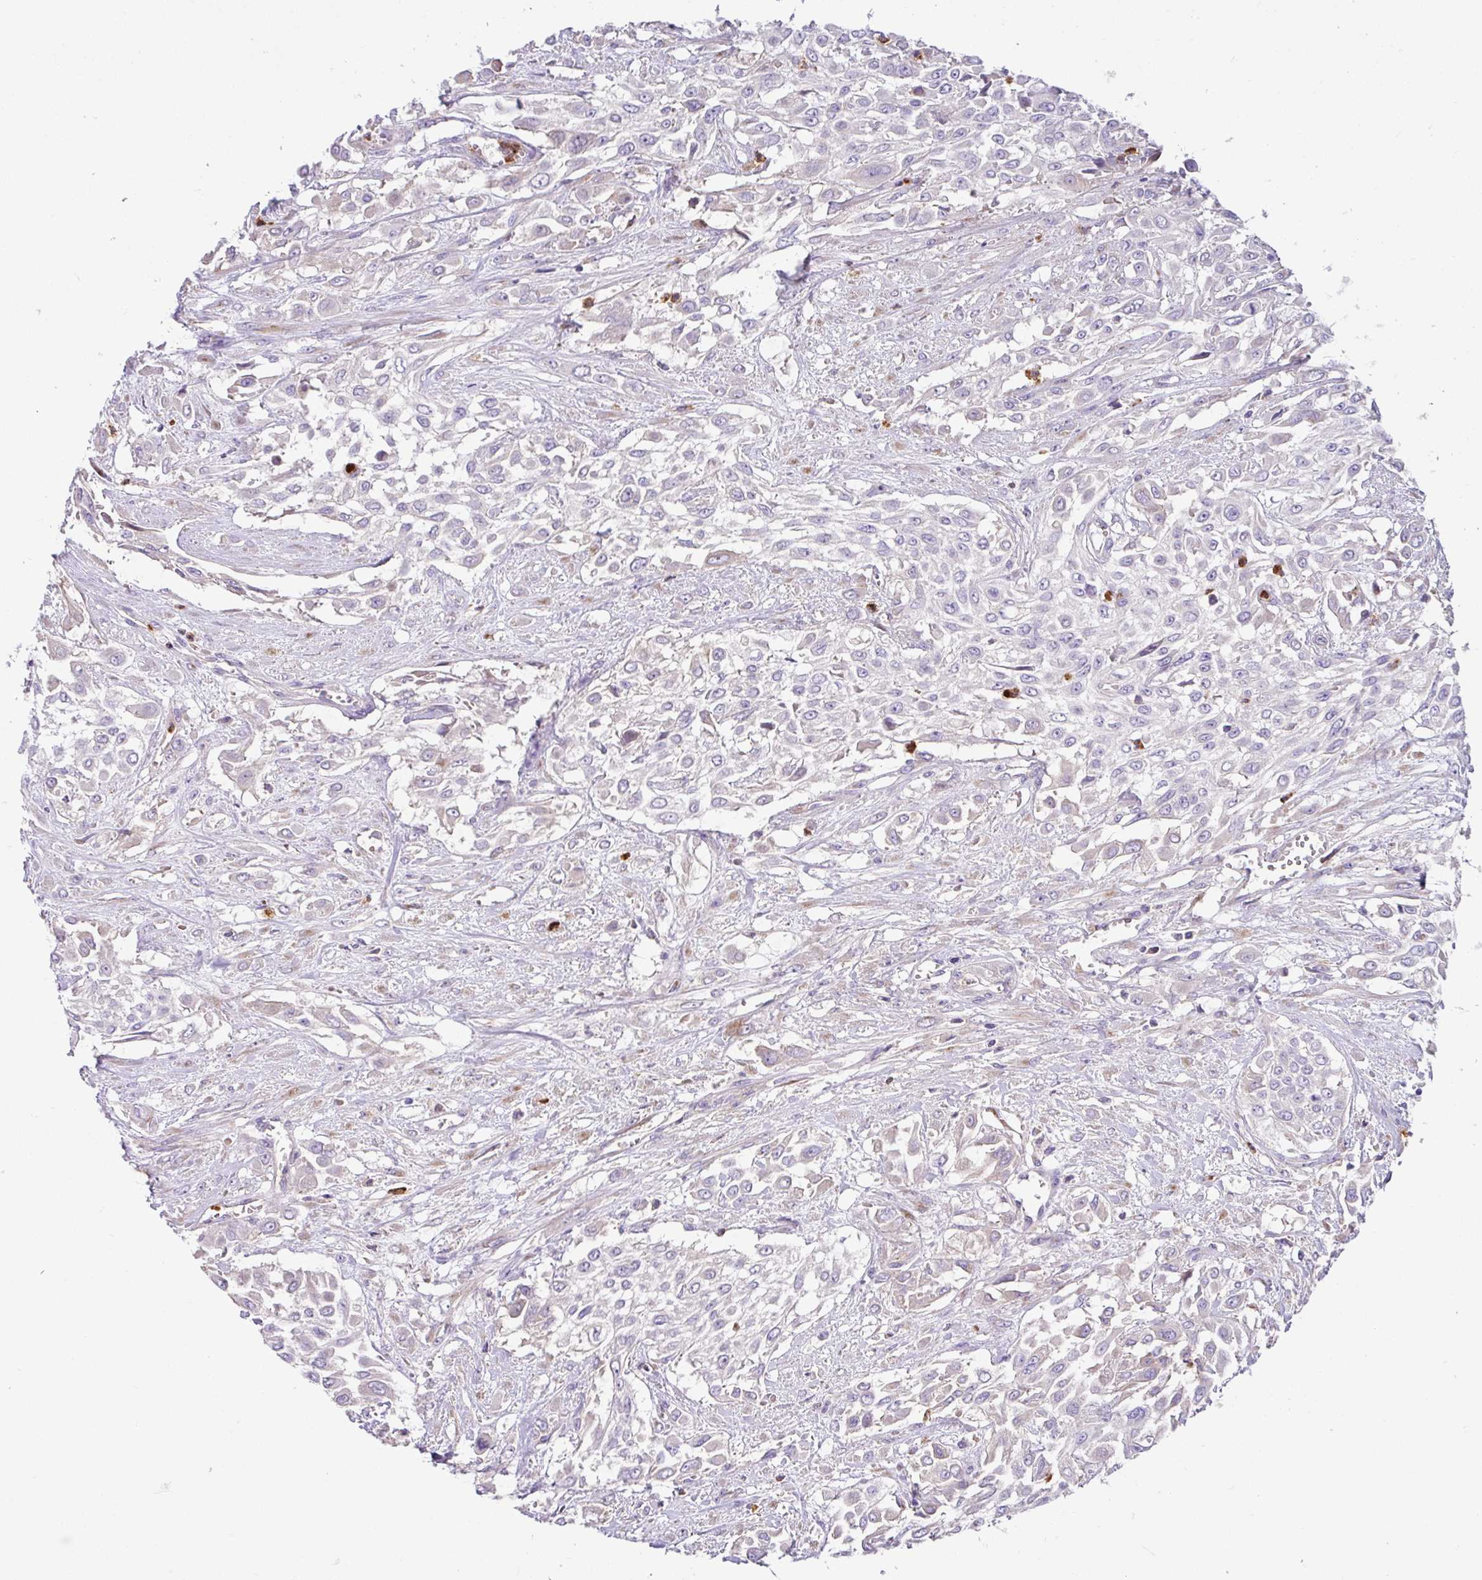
{"staining": {"intensity": "negative", "quantity": "none", "location": "none"}, "tissue": "urothelial cancer", "cell_type": "Tumor cells", "image_type": "cancer", "snomed": [{"axis": "morphology", "description": "Urothelial carcinoma, High grade"}, {"axis": "topography", "description": "Urinary bladder"}], "caption": "A histopathology image of urothelial cancer stained for a protein reveals no brown staining in tumor cells.", "gene": "CRISP3", "patient": {"sex": "male", "age": 57}}